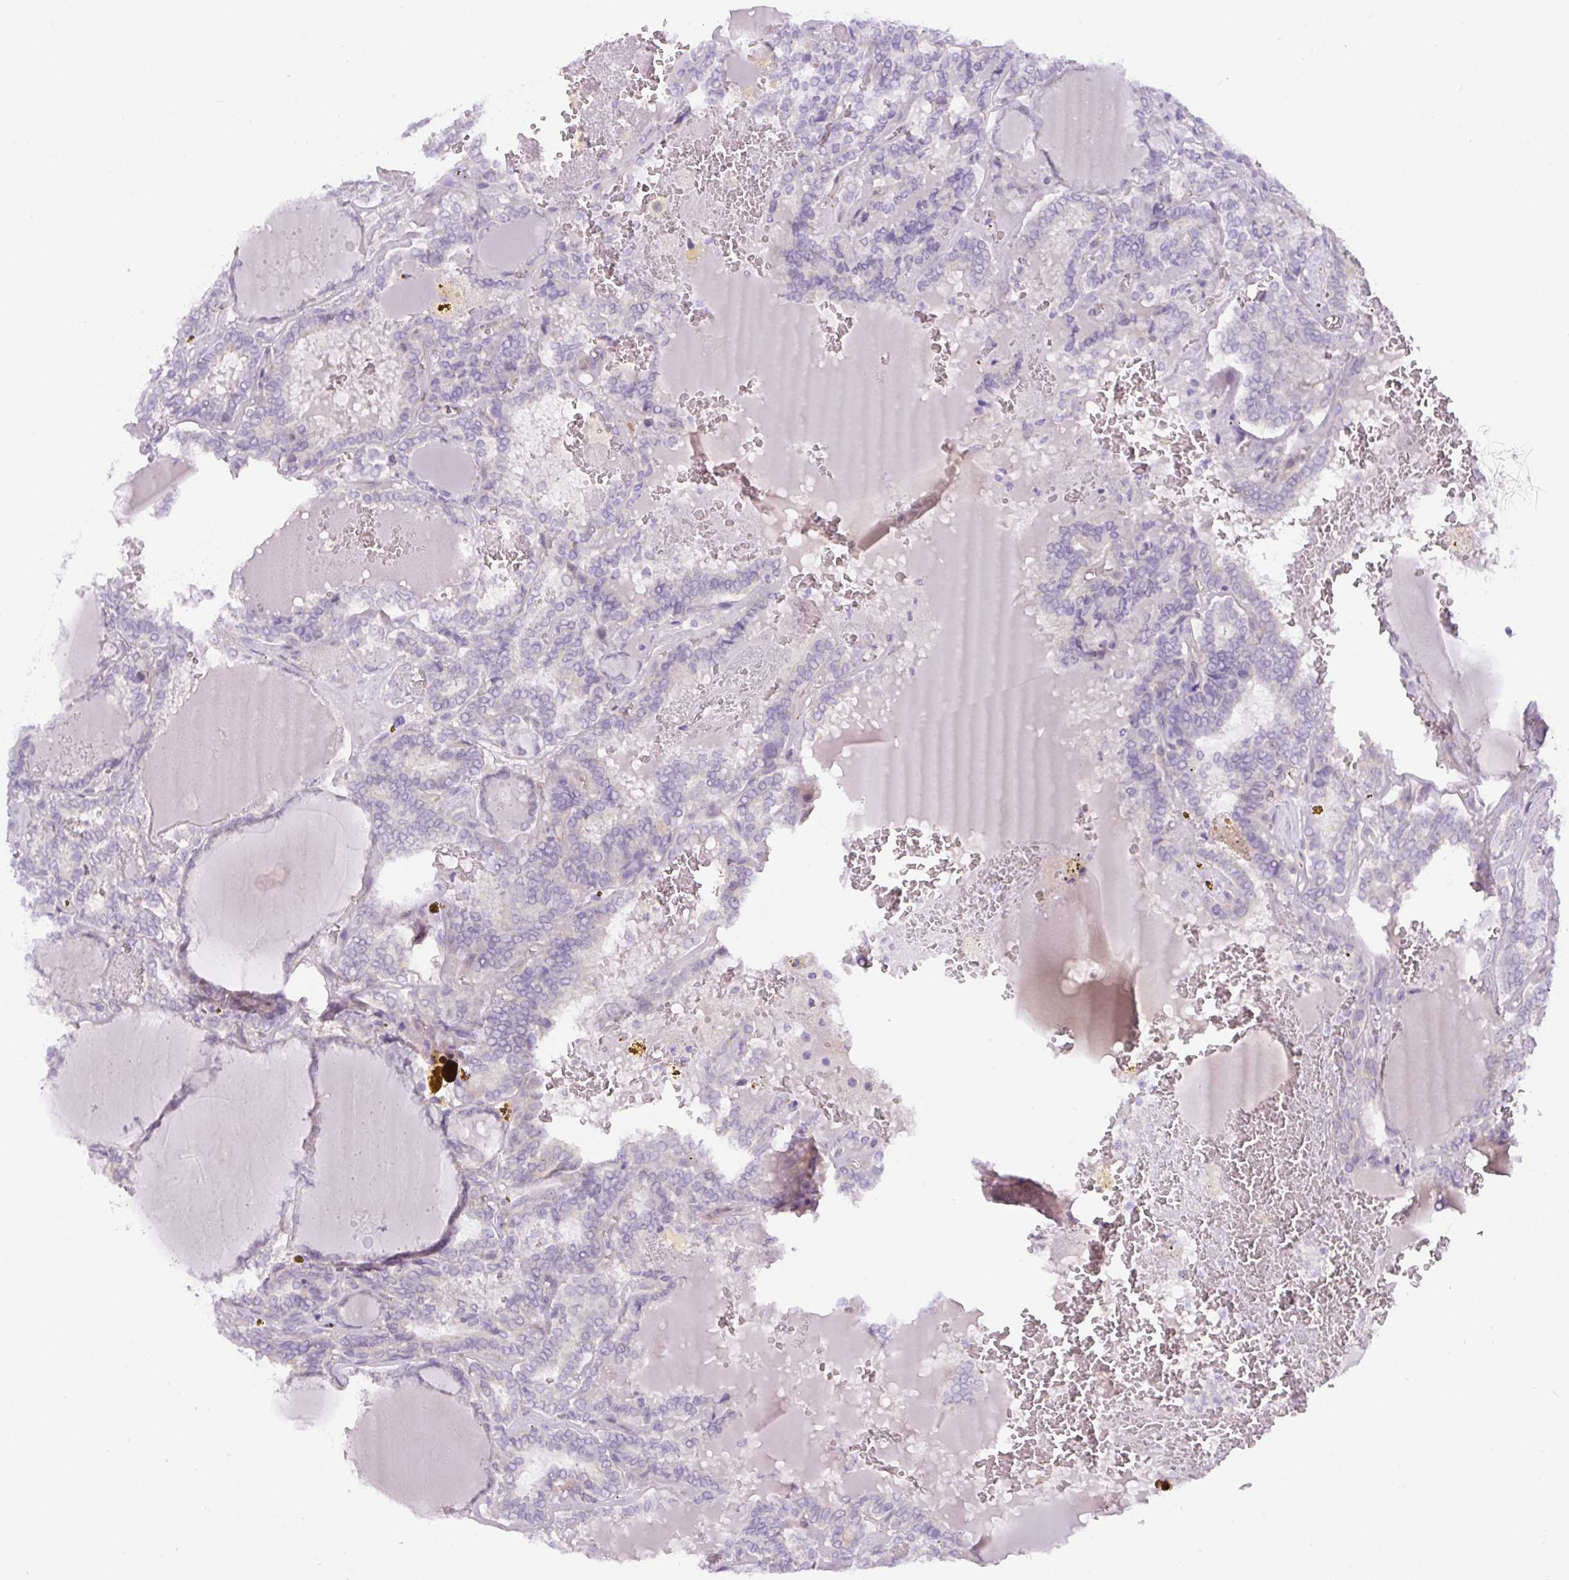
{"staining": {"intensity": "negative", "quantity": "none", "location": "none"}, "tissue": "thyroid cancer", "cell_type": "Tumor cells", "image_type": "cancer", "snomed": [{"axis": "morphology", "description": "Papillary adenocarcinoma, NOS"}, {"axis": "topography", "description": "Thyroid gland"}], "caption": "The photomicrograph exhibits no significant staining in tumor cells of thyroid papillary adenocarcinoma.", "gene": "ADAMTS19", "patient": {"sex": "female", "age": 72}}